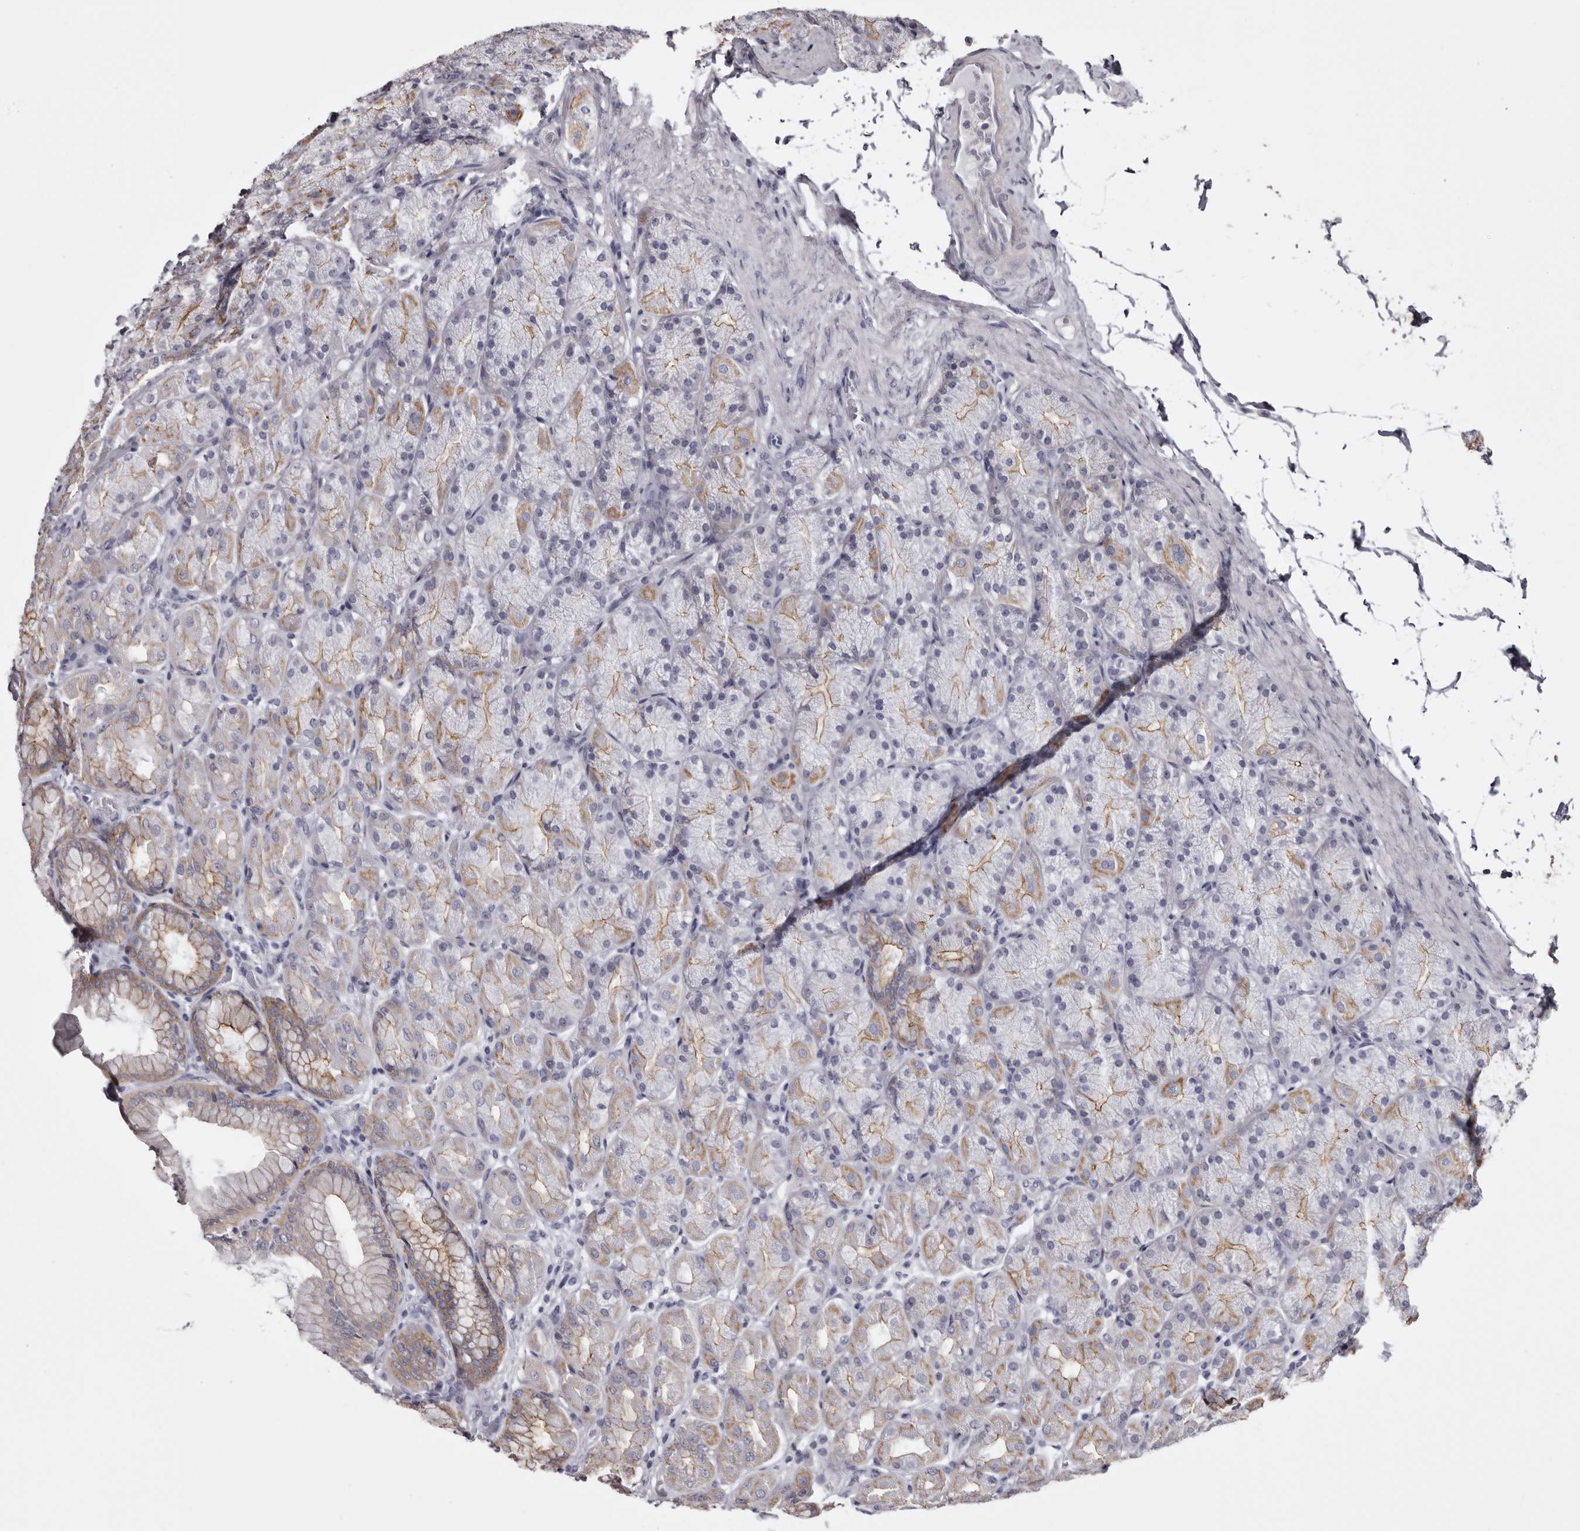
{"staining": {"intensity": "moderate", "quantity": "<25%", "location": "cytoplasmic/membranous"}, "tissue": "stomach", "cell_type": "Glandular cells", "image_type": "normal", "snomed": [{"axis": "morphology", "description": "Normal tissue, NOS"}, {"axis": "topography", "description": "Stomach, upper"}], "caption": "Protein staining displays moderate cytoplasmic/membranous expression in approximately <25% of glandular cells in normal stomach.", "gene": "LAD1", "patient": {"sex": "female", "age": 56}}